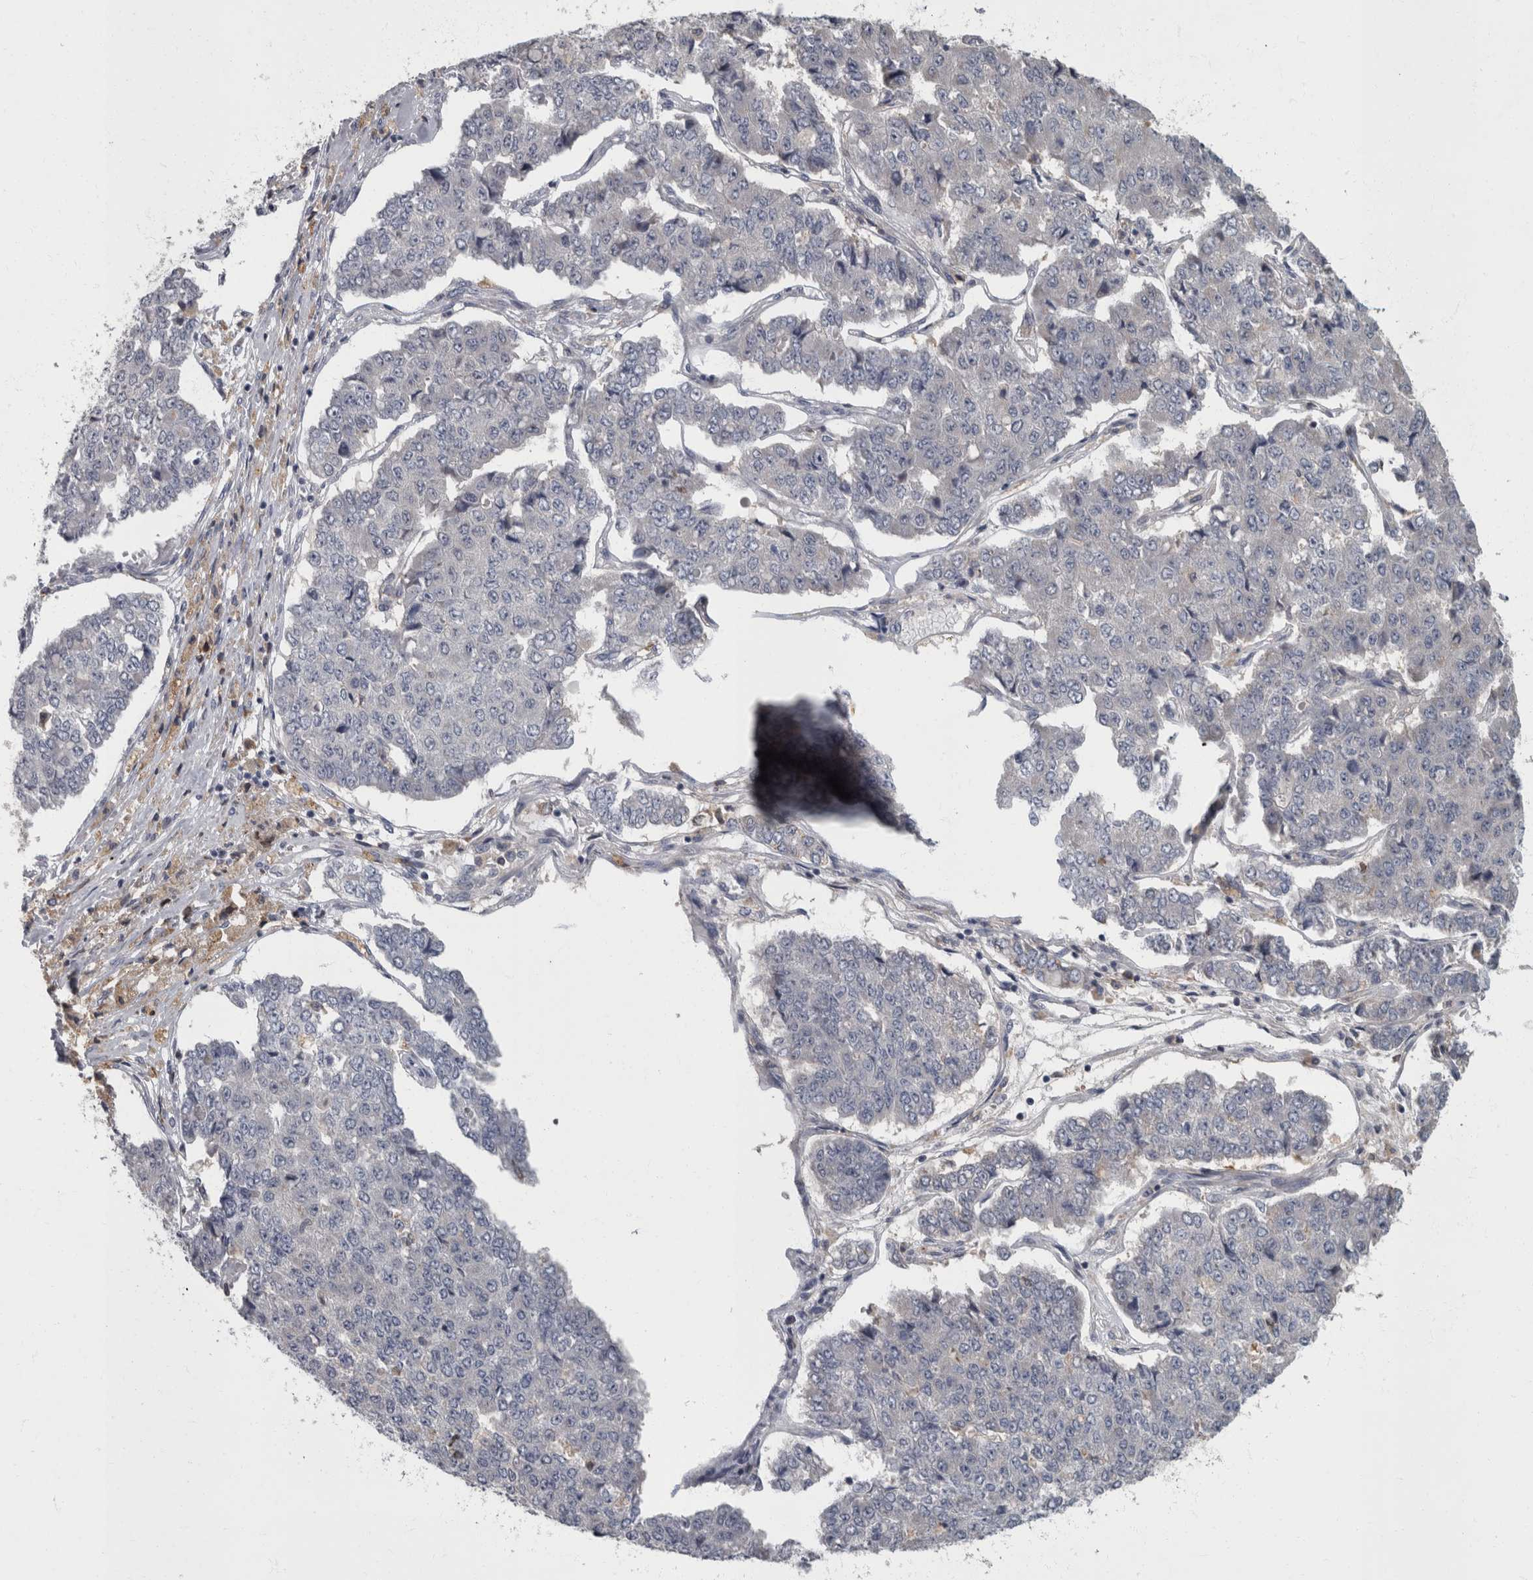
{"staining": {"intensity": "negative", "quantity": "none", "location": "none"}, "tissue": "pancreatic cancer", "cell_type": "Tumor cells", "image_type": "cancer", "snomed": [{"axis": "morphology", "description": "Adenocarcinoma, NOS"}, {"axis": "topography", "description": "Pancreas"}], "caption": "An immunohistochemistry micrograph of adenocarcinoma (pancreatic) is shown. There is no staining in tumor cells of adenocarcinoma (pancreatic).", "gene": "PPP1R3C", "patient": {"sex": "male", "age": 50}}